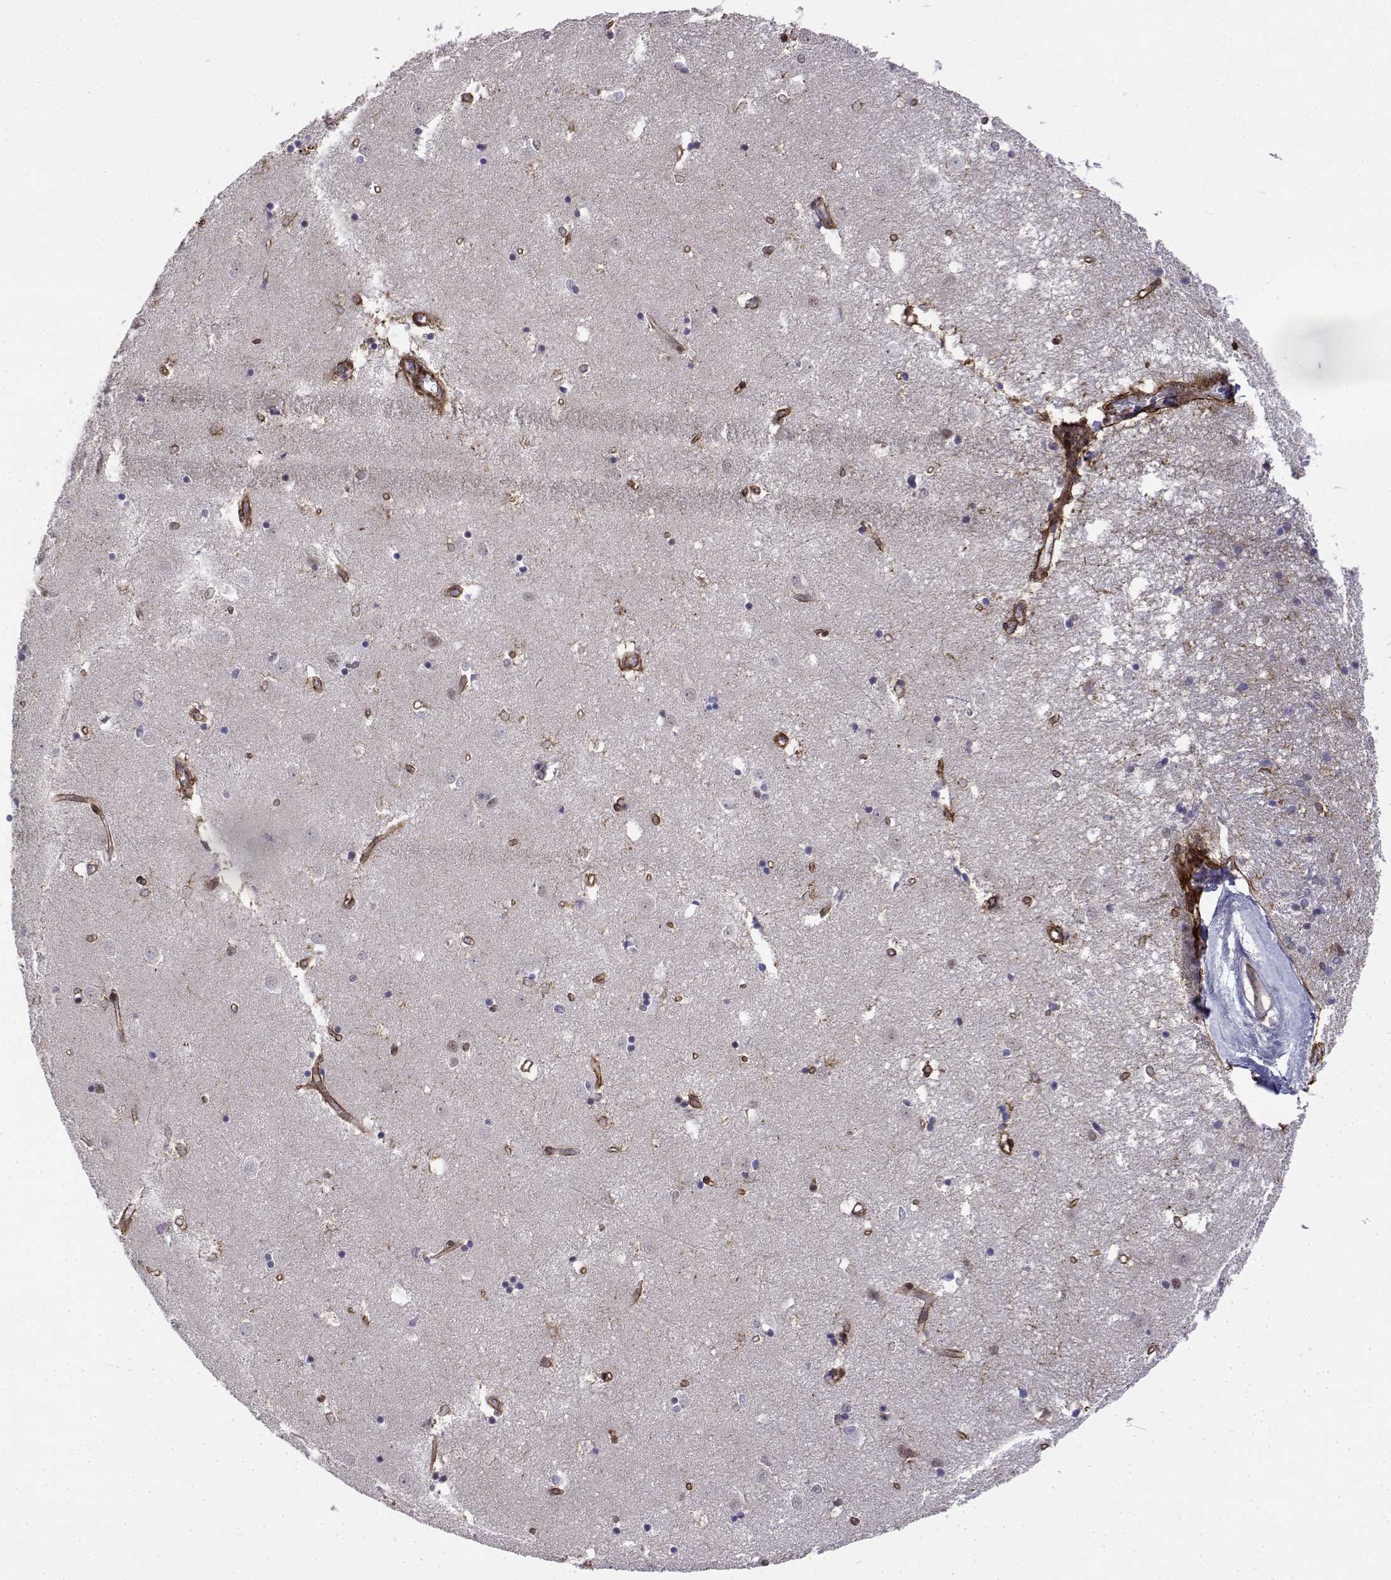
{"staining": {"intensity": "negative", "quantity": "none", "location": "none"}, "tissue": "caudate", "cell_type": "Glial cells", "image_type": "normal", "snomed": [{"axis": "morphology", "description": "Normal tissue, NOS"}, {"axis": "topography", "description": "Lateral ventricle wall"}], "caption": "Immunohistochemistry (IHC) micrograph of unremarkable caudate stained for a protein (brown), which displays no expression in glial cells. The staining was performed using DAB to visualize the protein expression in brown, while the nuclei were stained in blue with hematoxylin (Magnification: 20x).", "gene": "ITGA7", "patient": {"sex": "male", "age": 54}}